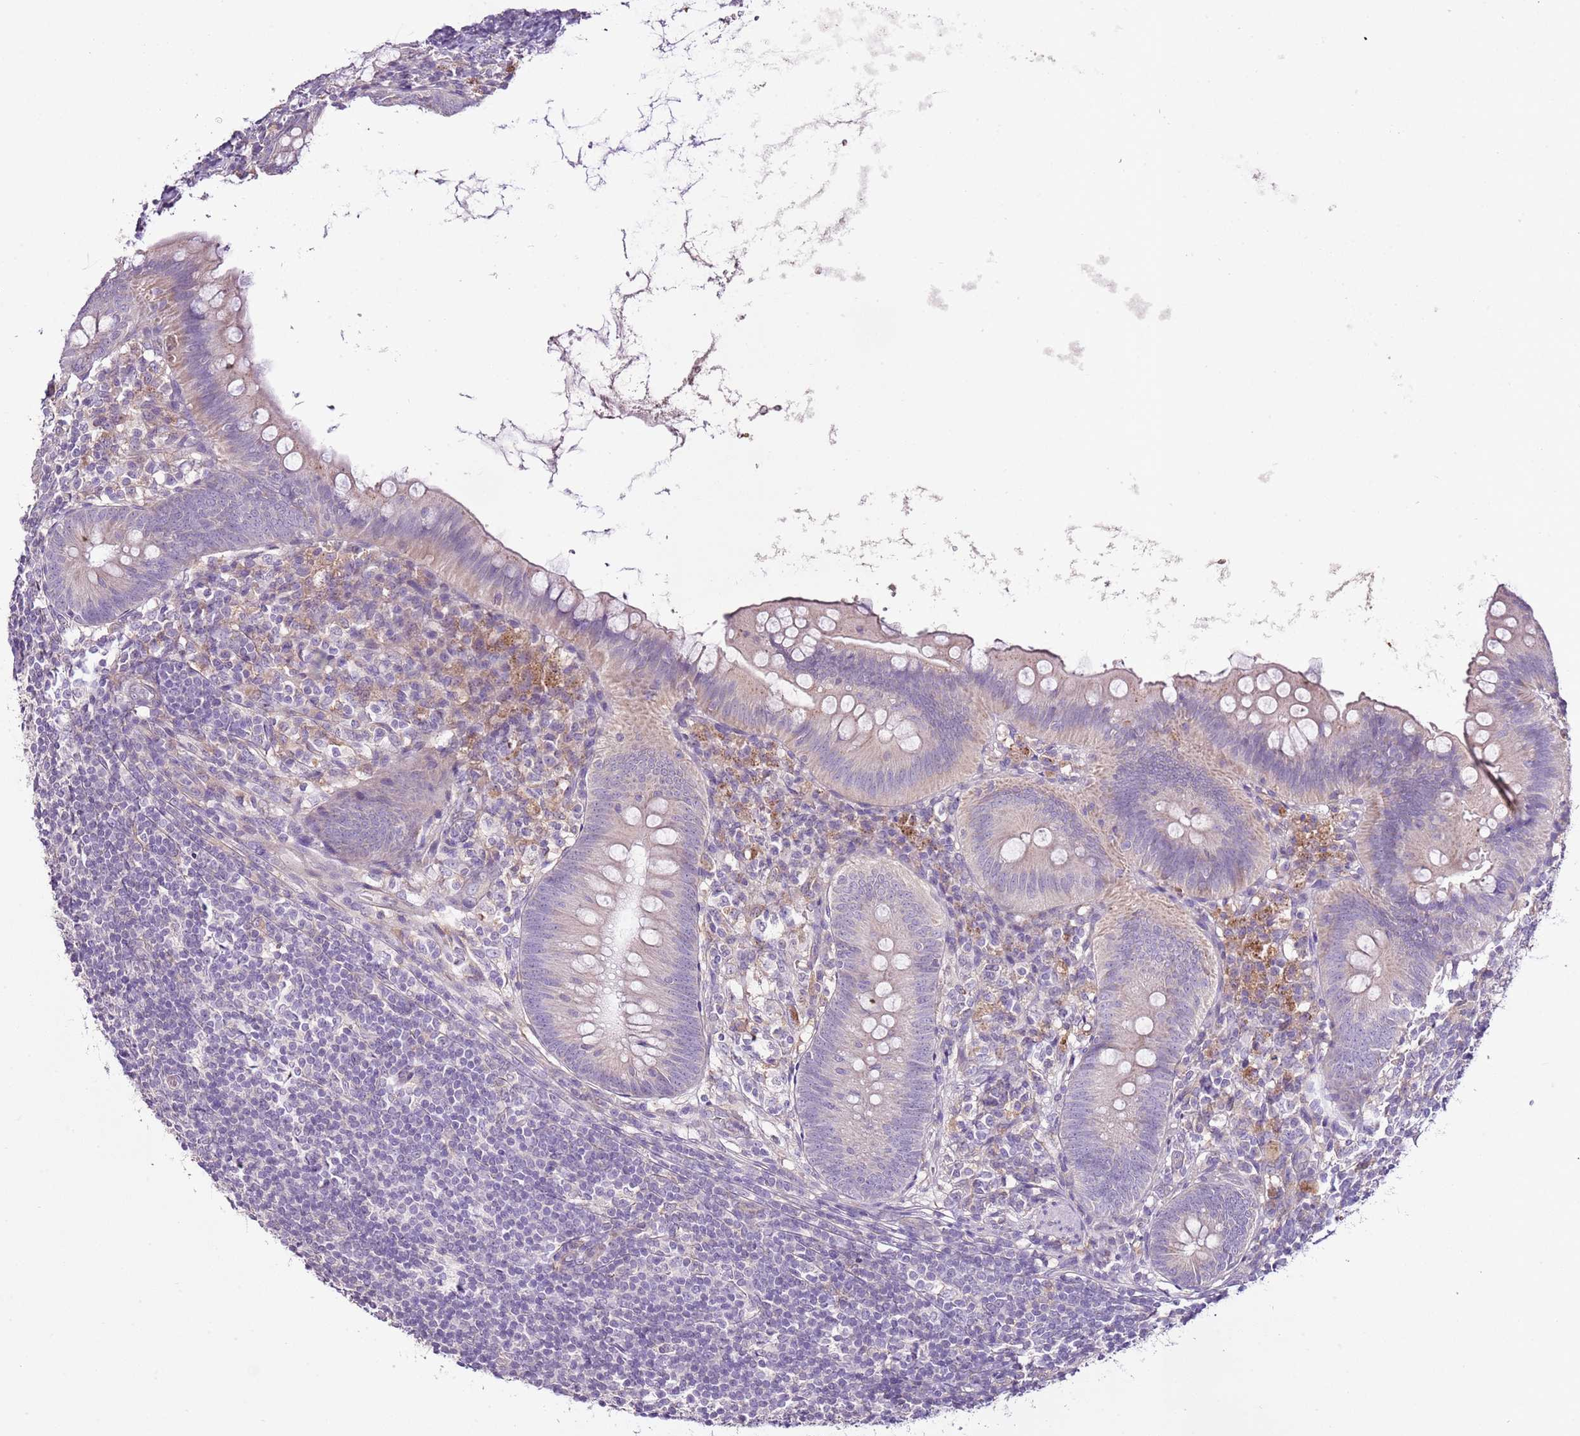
{"staining": {"intensity": "weak", "quantity": "<25%", "location": "cytoplasmic/membranous"}, "tissue": "appendix", "cell_type": "Glandular cells", "image_type": "normal", "snomed": [{"axis": "morphology", "description": "Normal tissue, NOS"}, {"axis": "topography", "description": "Appendix"}], "caption": "A micrograph of appendix stained for a protein demonstrates no brown staining in glandular cells. (DAB (3,3'-diaminobenzidine) immunohistochemistry (IHC) with hematoxylin counter stain).", "gene": "CMKLR1", "patient": {"sex": "female", "age": 62}}